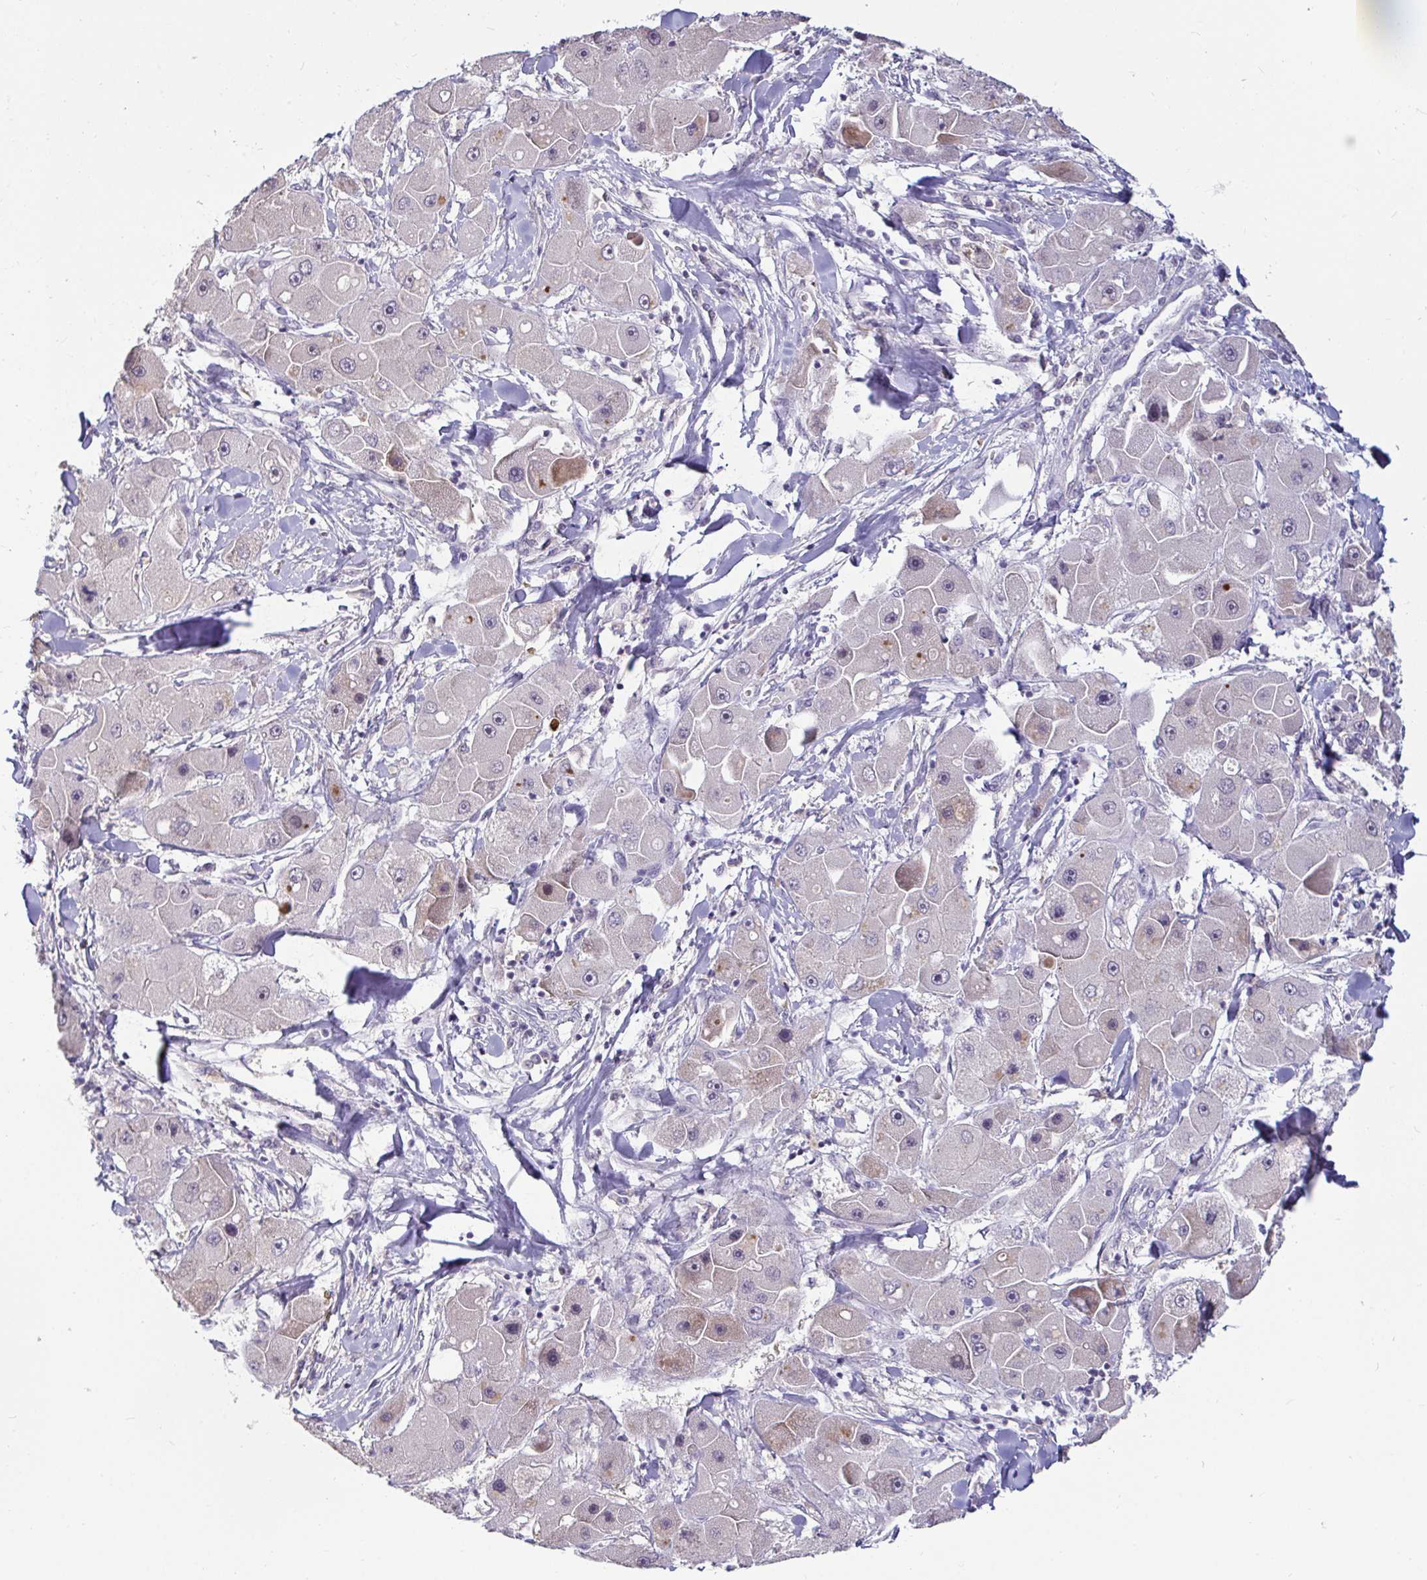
{"staining": {"intensity": "negative", "quantity": "none", "location": "none"}, "tissue": "liver cancer", "cell_type": "Tumor cells", "image_type": "cancer", "snomed": [{"axis": "morphology", "description": "Carcinoma, Hepatocellular, NOS"}, {"axis": "topography", "description": "Liver"}], "caption": "Immunohistochemical staining of human hepatocellular carcinoma (liver) displays no significant expression in tumor cells.", "gene": "GSTM1", "patient": {"sex": "male", "age": 24}}